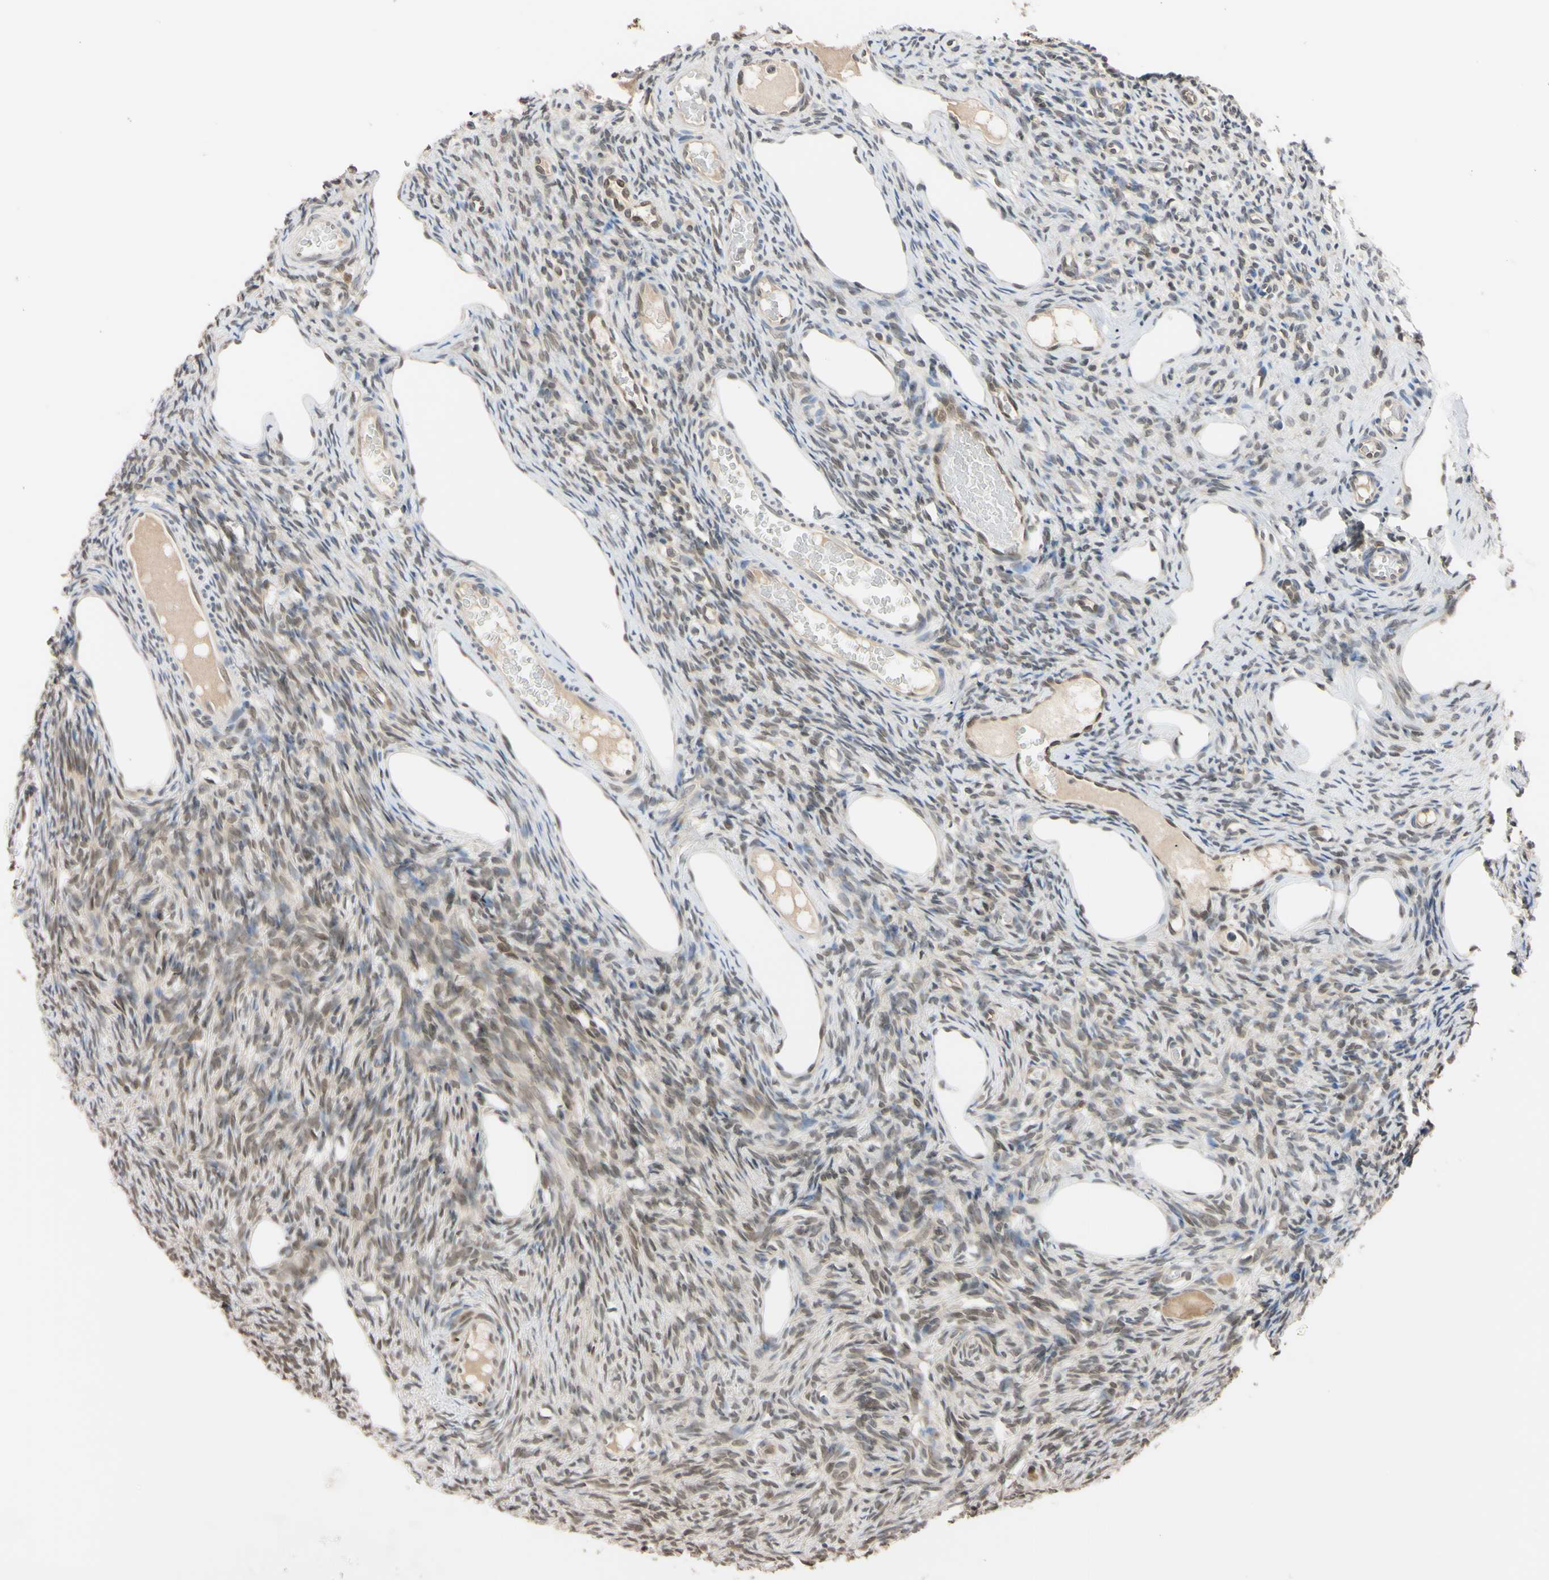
{"staining": {"intensity": "weak", "quantity": "25%-75%", "location": "nuclear"}, "tissue": "ovary", "cell_type": "Ovarian stroma cells", "image_type": "normal", "snomed": [{"axis": "morphology", "description": "Normal tissue, NOS"}, {"axis": "topography", "description": "Ovary"}], "caption": "Ovarian stroma cells exhibit weak nuclear staining in about 25%-75% of cells in normal ovary. The staining is performed using DAB brown chromogen to label protein expression. The nuclei are counter-stained blue using hematoxylin.", "gene": "UBE2I", "patient": {"sex": "female", "age": 33}}